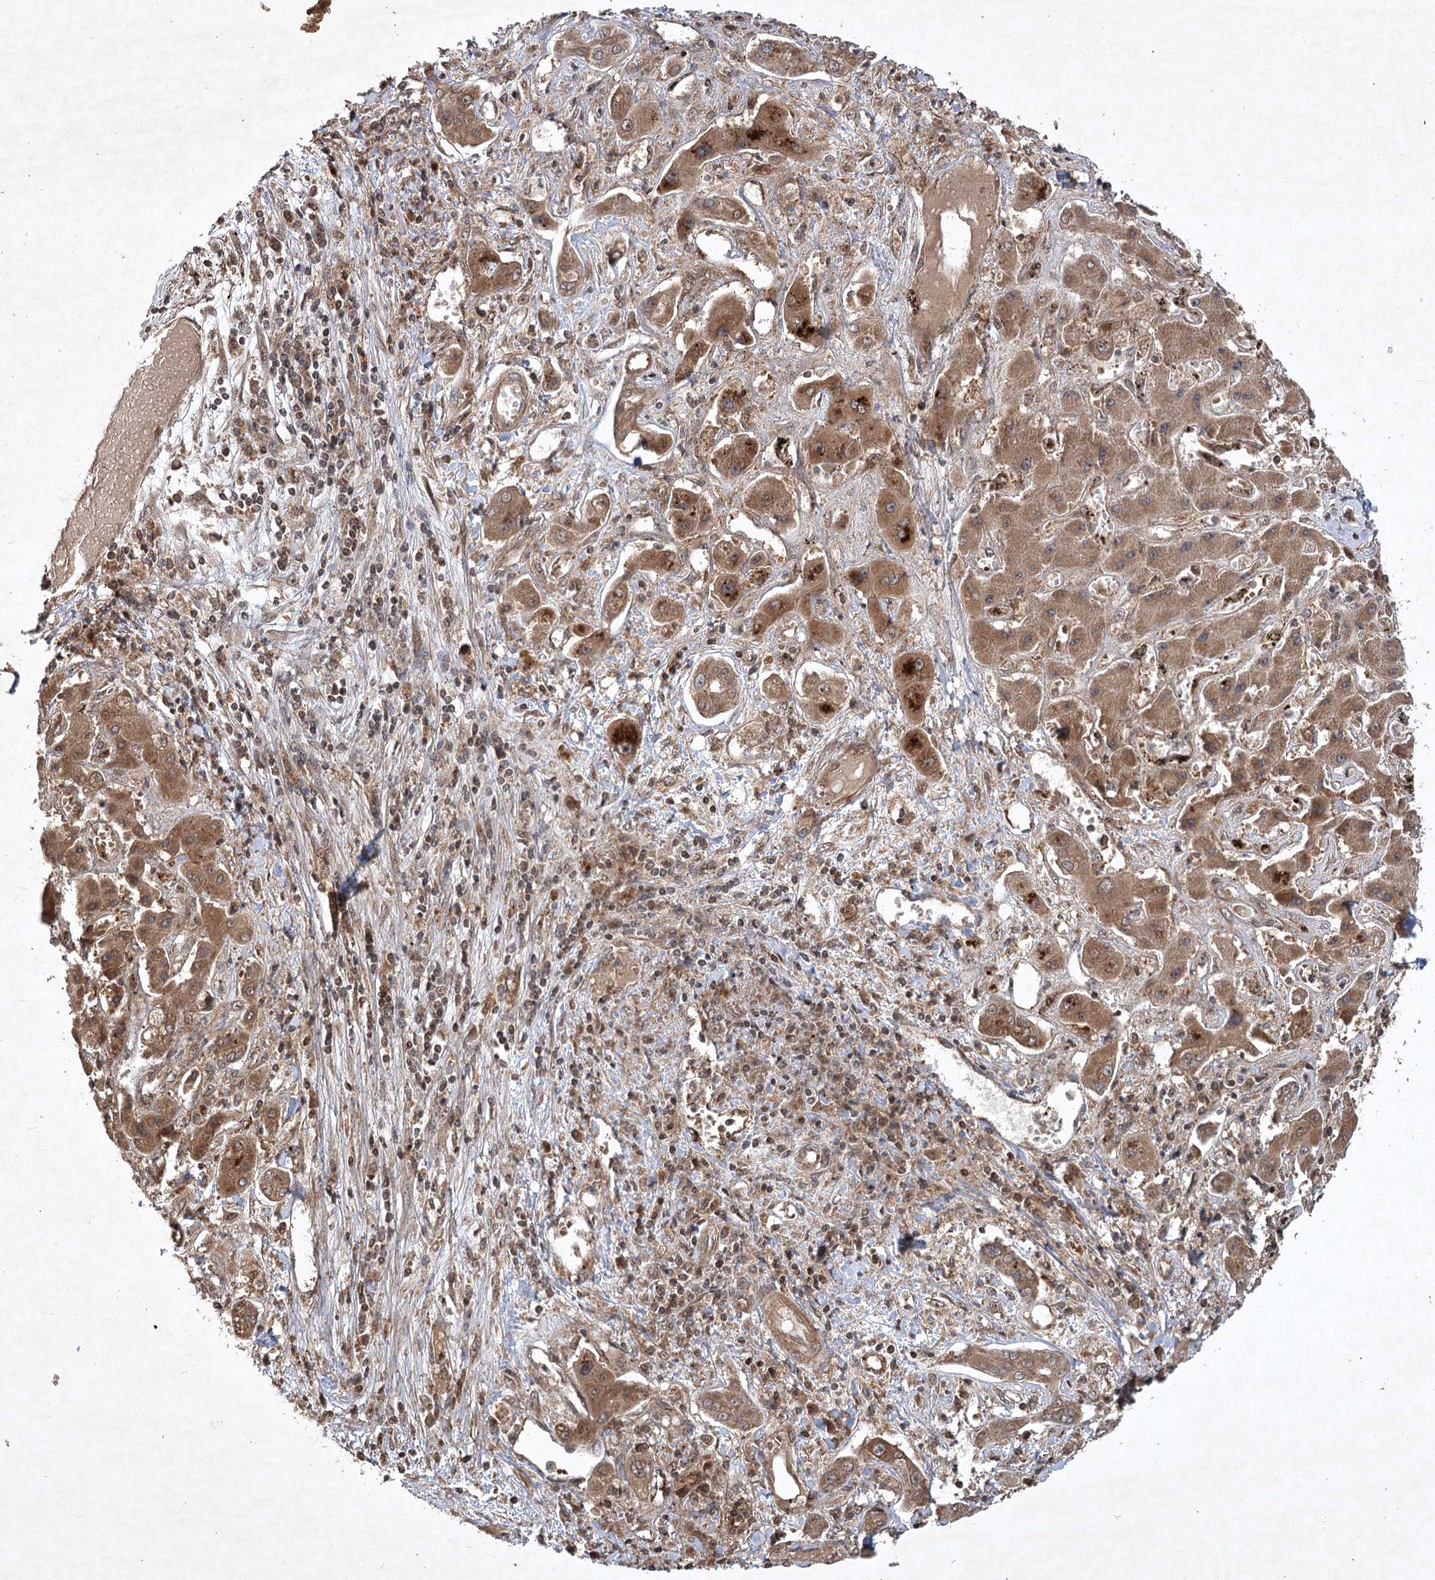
{"staining": {"intensity": "moderate", "quantity": ">75%", "location": "cytoplasmic/membranous"}, "tissue": "liver cancer", "cell_type": "Tumor cells", "image_type": "cancer", "snomed": [{"axis": "morphology", "description": "Cholangiocarcinoma"}, {"axis": "topography", "description": "Liver"}], "caption": "DAB (3,3'-diaminobenzidine) immunohistochemical staining of human liver cancer demonstrates moderate cytoplasmic/membranous protein expression in approximately >75% of tumor cells.", "gene": "INSIG2", "patient": {"sex": "male", "age": 67}}